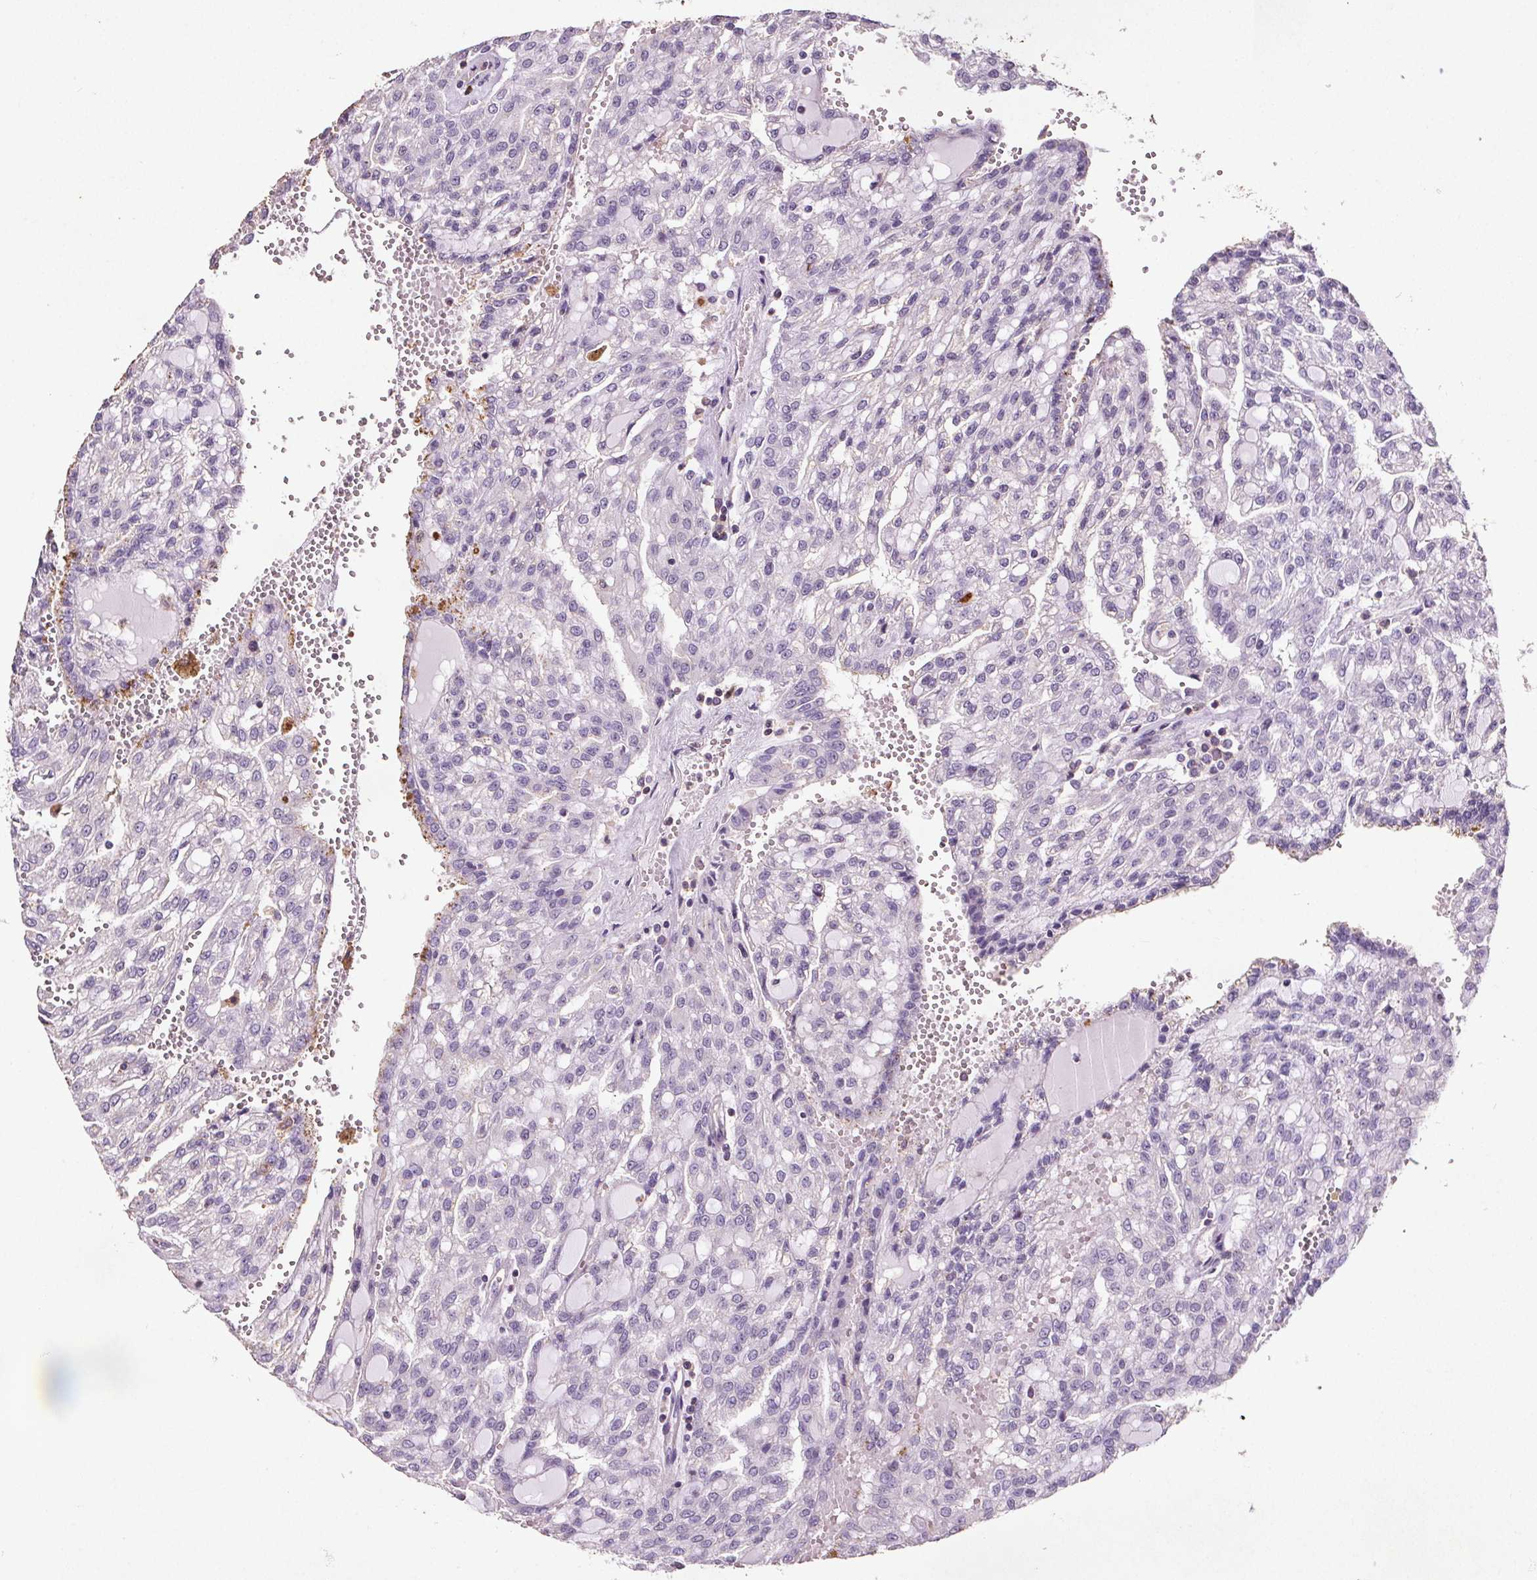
{"staining": {"intensity": "negative", "quantity": "none", "location": "none"}, "tissue": "renal cancer", "cell_type": "Tumor cells", "image_type": "cancer", "snomed": [{"axis": "morphology", "description": "Adenocarcinoma, NOS"}, {"axis": "topography", "description": "Kidney"}], "caption": "Histopathology image shows no significant protein positivity in tumor cells of renal cancer (adenocarcinoma).", "gene": "C19orf84", "patient": {"sex": "male", "age": 63}}